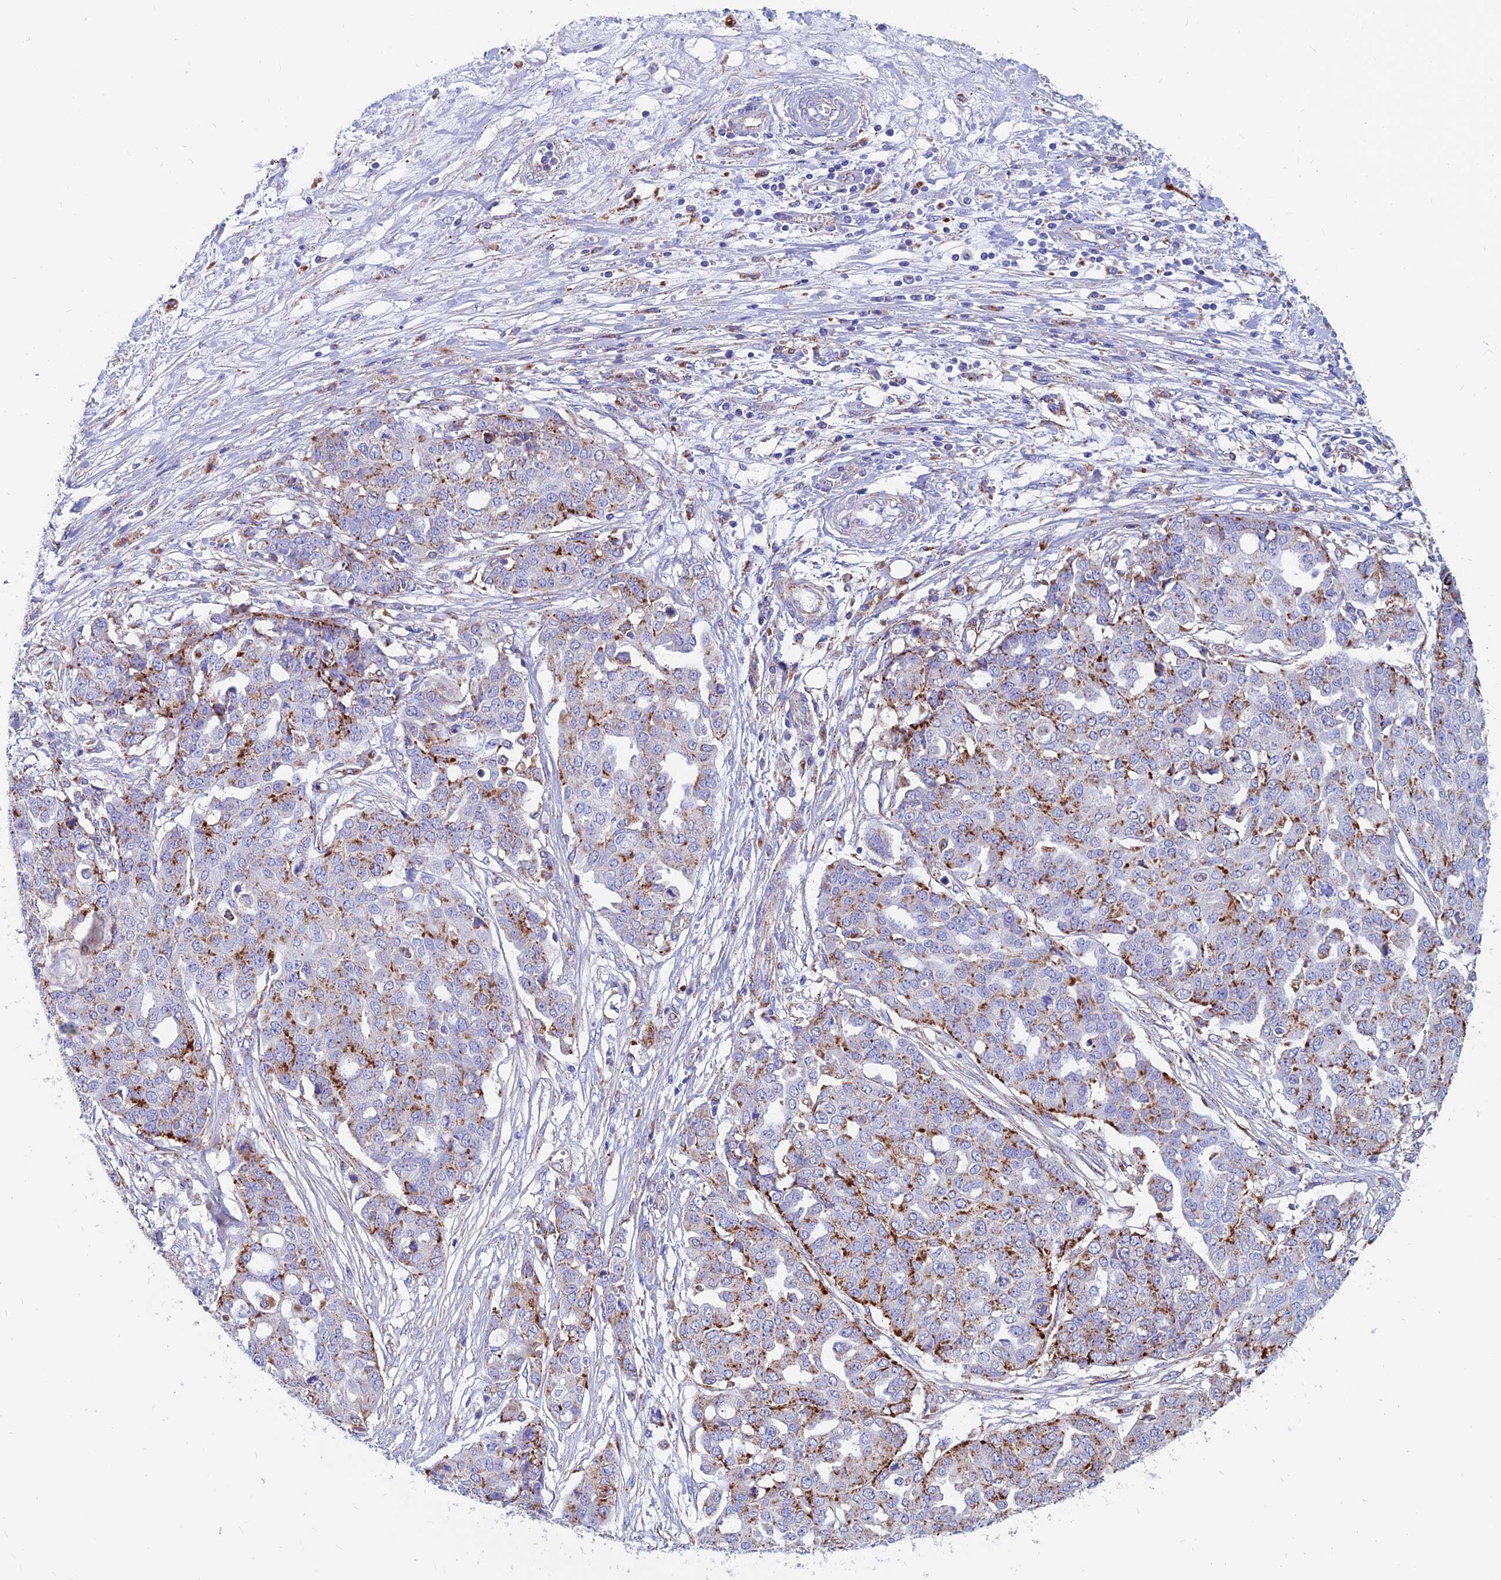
{"staining": {"intensity": "strong", "quantity": "25%-75%", "location": "cytoplasmic/membranous"}, "tissue": "ovarian cancer", "cell_type": "Tumor cells", "image_type": "cancer", "snomed": [{"axis": "morphology", "description": "Cystadenocarcinoma, serous, NOS"}, {"axis": "topography", "description": "Soft tissue"}, {"axis": "topography", "description": "Ovary"}], "caption": "Ovarian cancer stained with immunohistochemistry (IHC) reveals strong cytoplasmic/membranous staining in approximately 25%-75% of tumor cells. The staining is performed using DAB (3,3'-diaminobenzidine) brown chromogen to label protein expression. The nuclei are counter-stained blue using hematoxylin.", "gene": "SPNS1", "patient": {"sex": "female", "age": 57}}